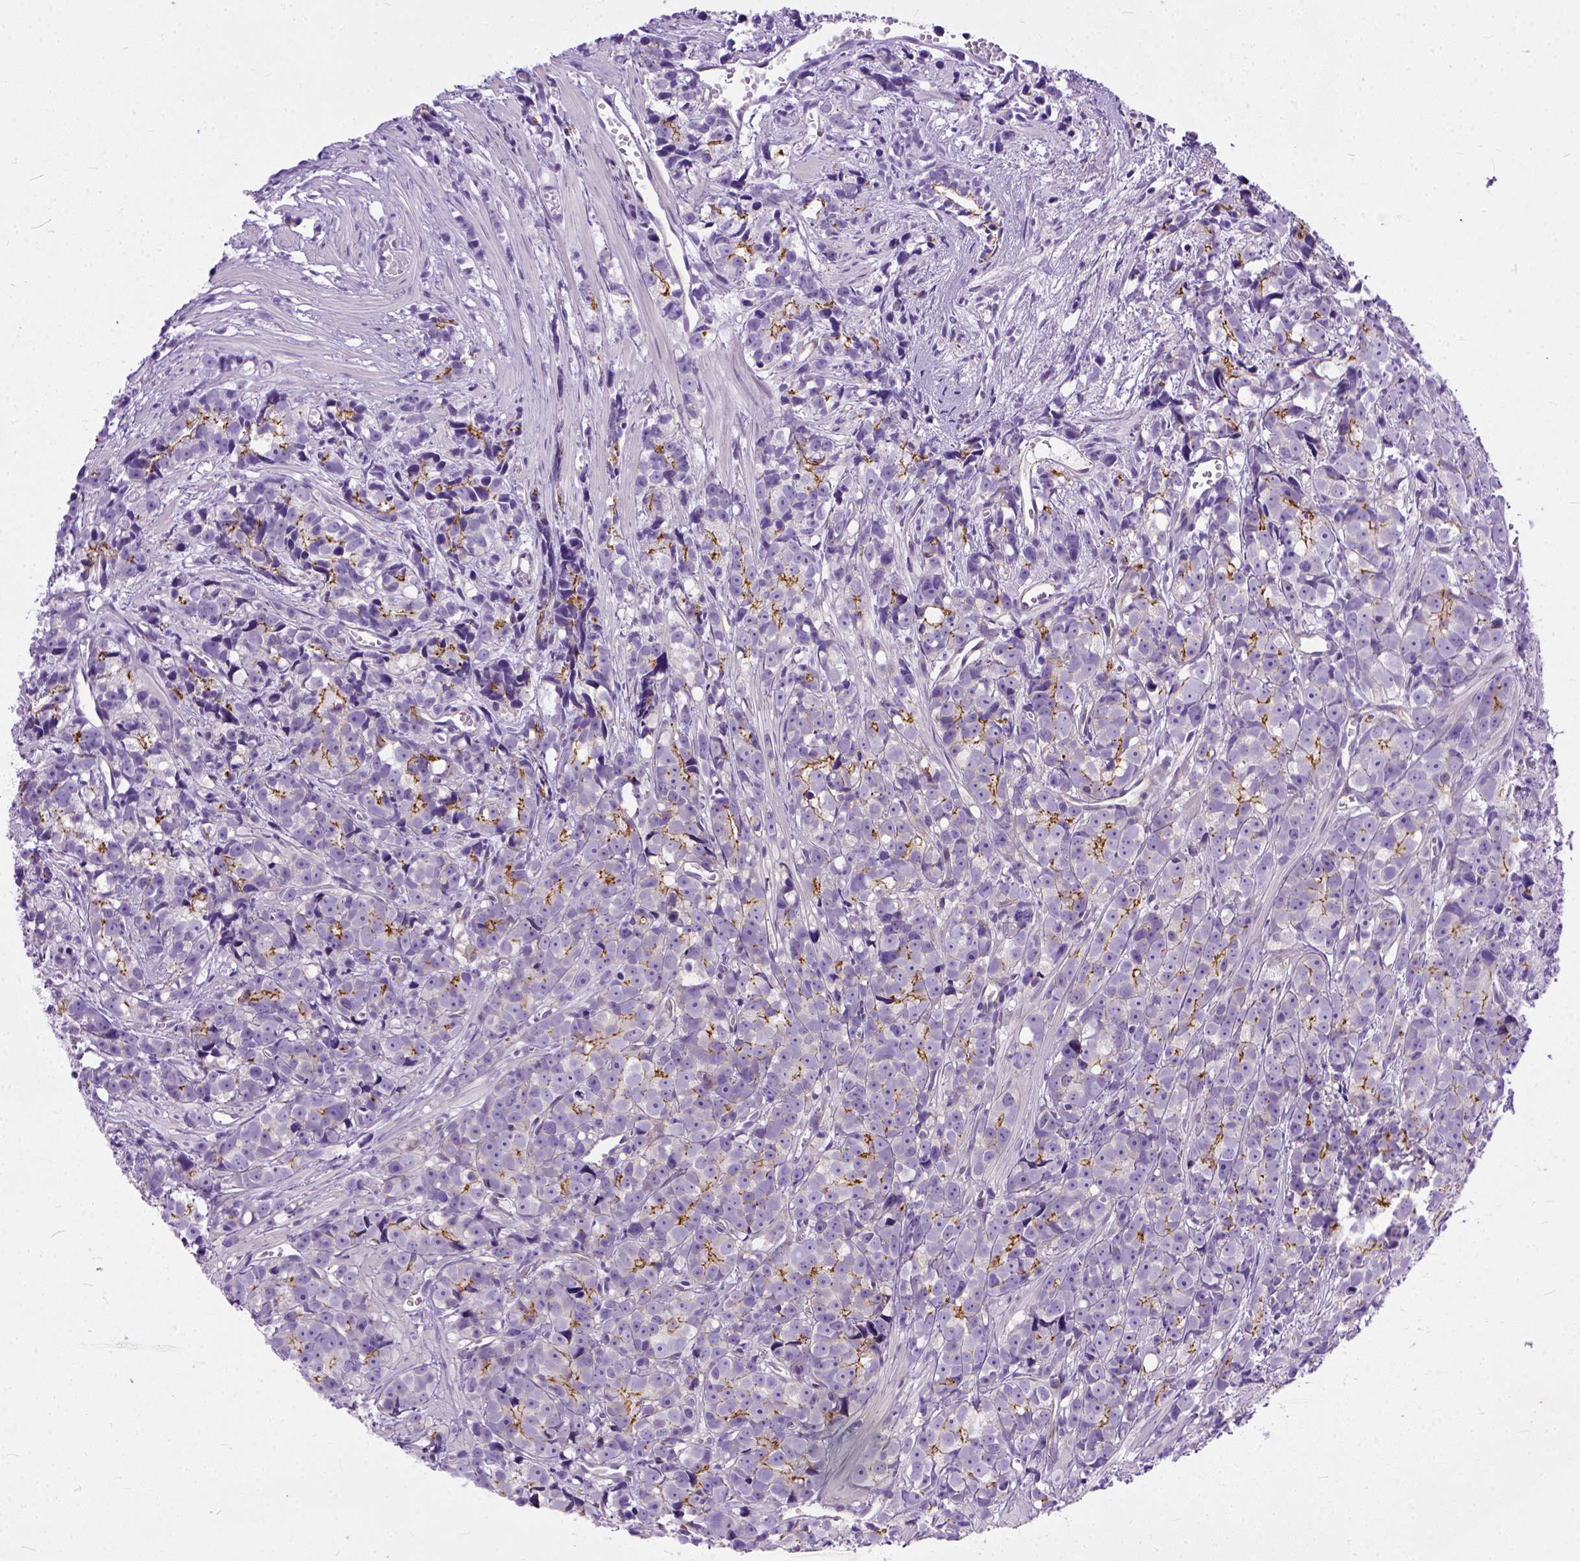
{"staining": {"intensity": "moderate", "quantity": "25%-75%", "location": "cytoplasmic/membranous"}, "tissue": "prostate cancer", "cell_type": "Tumor cells", "image_type": "cancer", "snomed": [{"axis": "morphology", "description": "Adenocarcinoma, High grade"}, {"axis": "topography", "description": "Prostate"}], "caption": "Immunohistochemistry (IHC) staining of prostate high-grade adenocarcinoma, which demonstrates medium levels of moderate cytoplasmic/membranous expression in about 25%-75% of tumor cells indicating moderate cytoplasmic/membranous protein positivity. The staining was performed using DAB (brown) for protein detection and nuclei were counterstained in hematoxylin (blue).", "gene": "ADGRF1", "patient": {"sex": "male", "age": 77}}